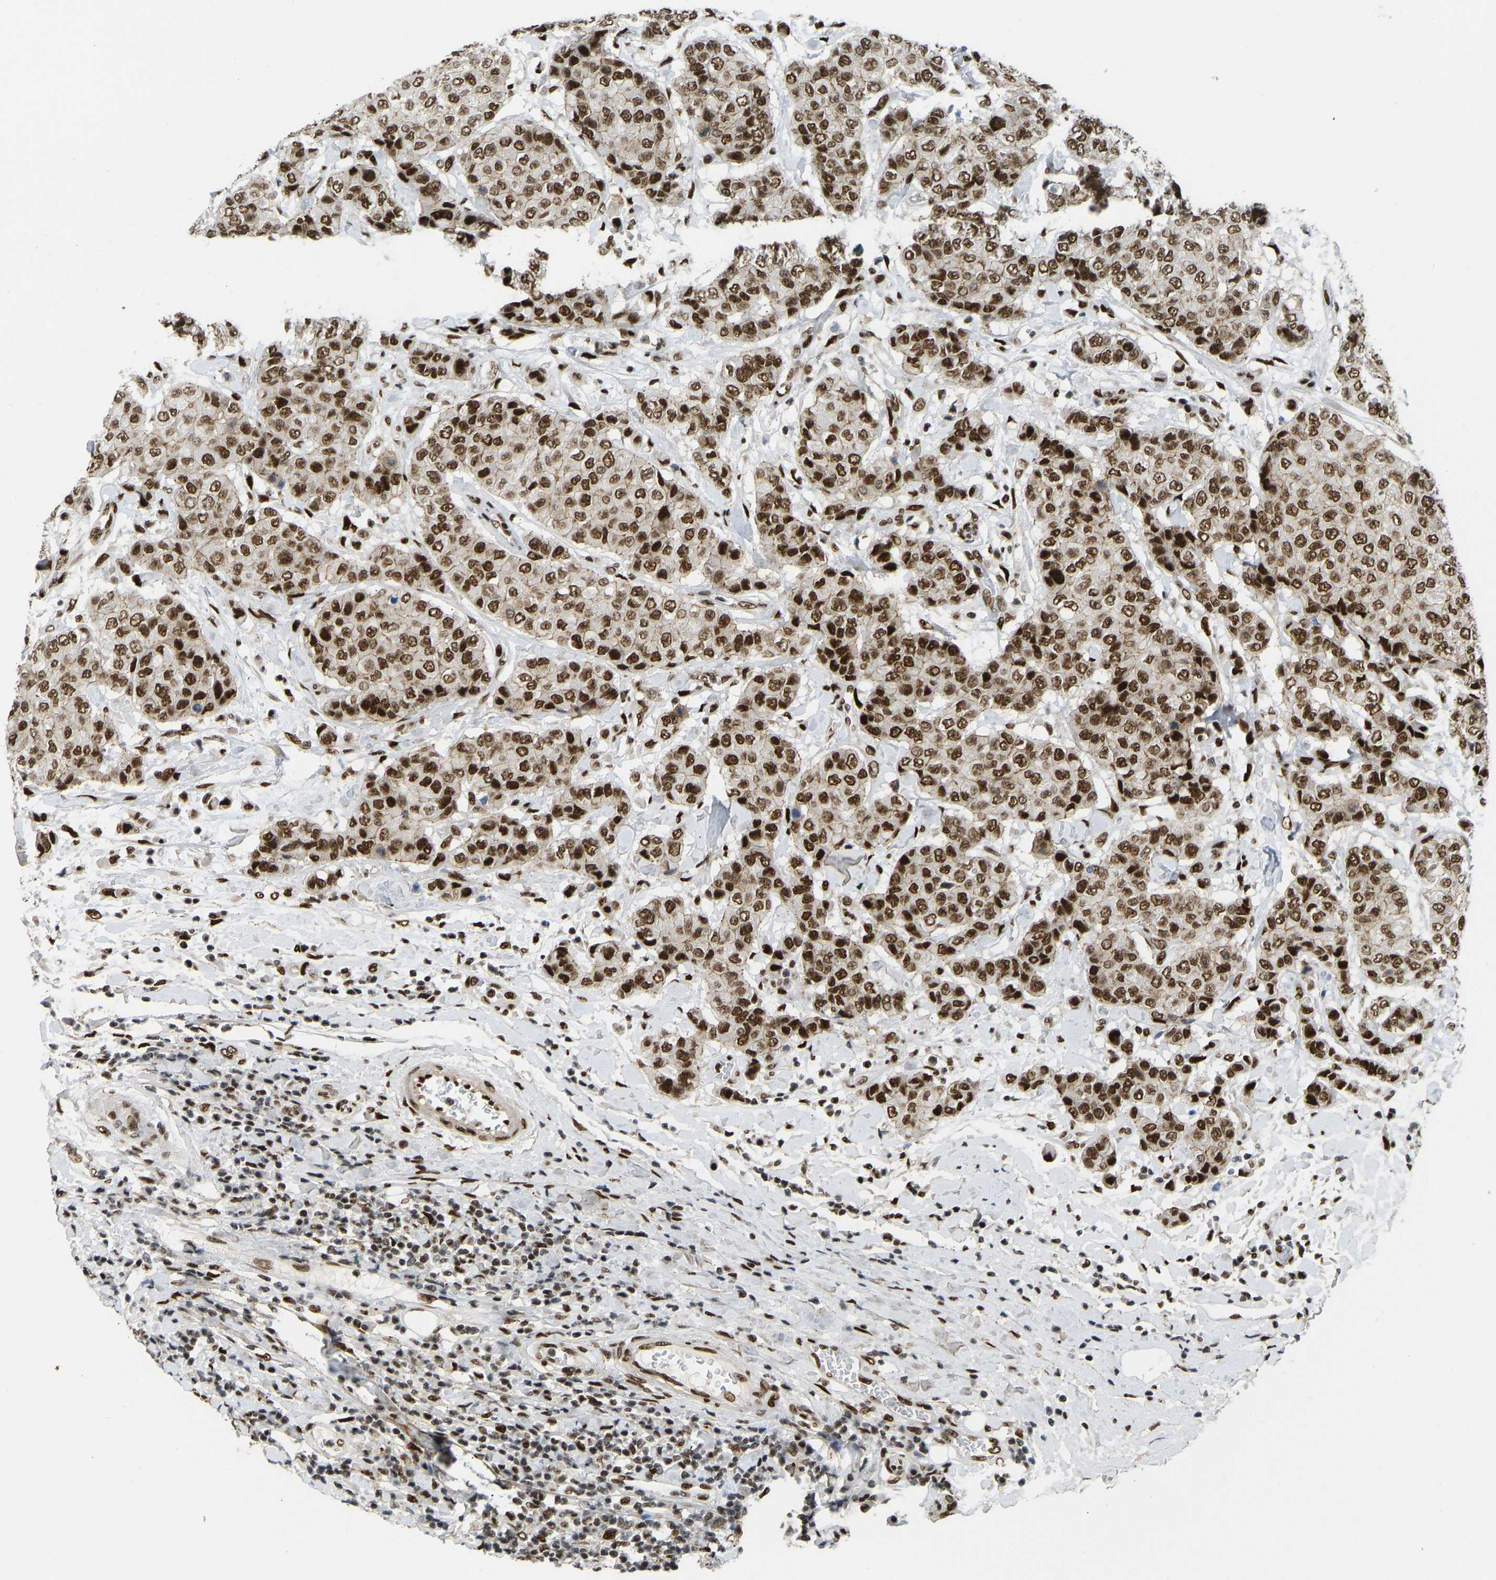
{"staining": {"intensity": "strong", "quantity": ">75%", "location": "nuclear"}, "tissue": "breast cancer", "cell_type": "Tumor cells", "image_type": "cancer", "snomed": [{"axis": "morphology", "description": "Duct carcinoma"}, {"axis": "topography", "description": "Breast"}], "caption": "The histopathology image reveals immunohistochemical staining of breast infiltrating ductal carcinoma. There is strong nuclear staining is appreciated in approximately >75% of tumor cells.", "gene": "FOXK1", "patient": {"sex": "female", "age": 27}}